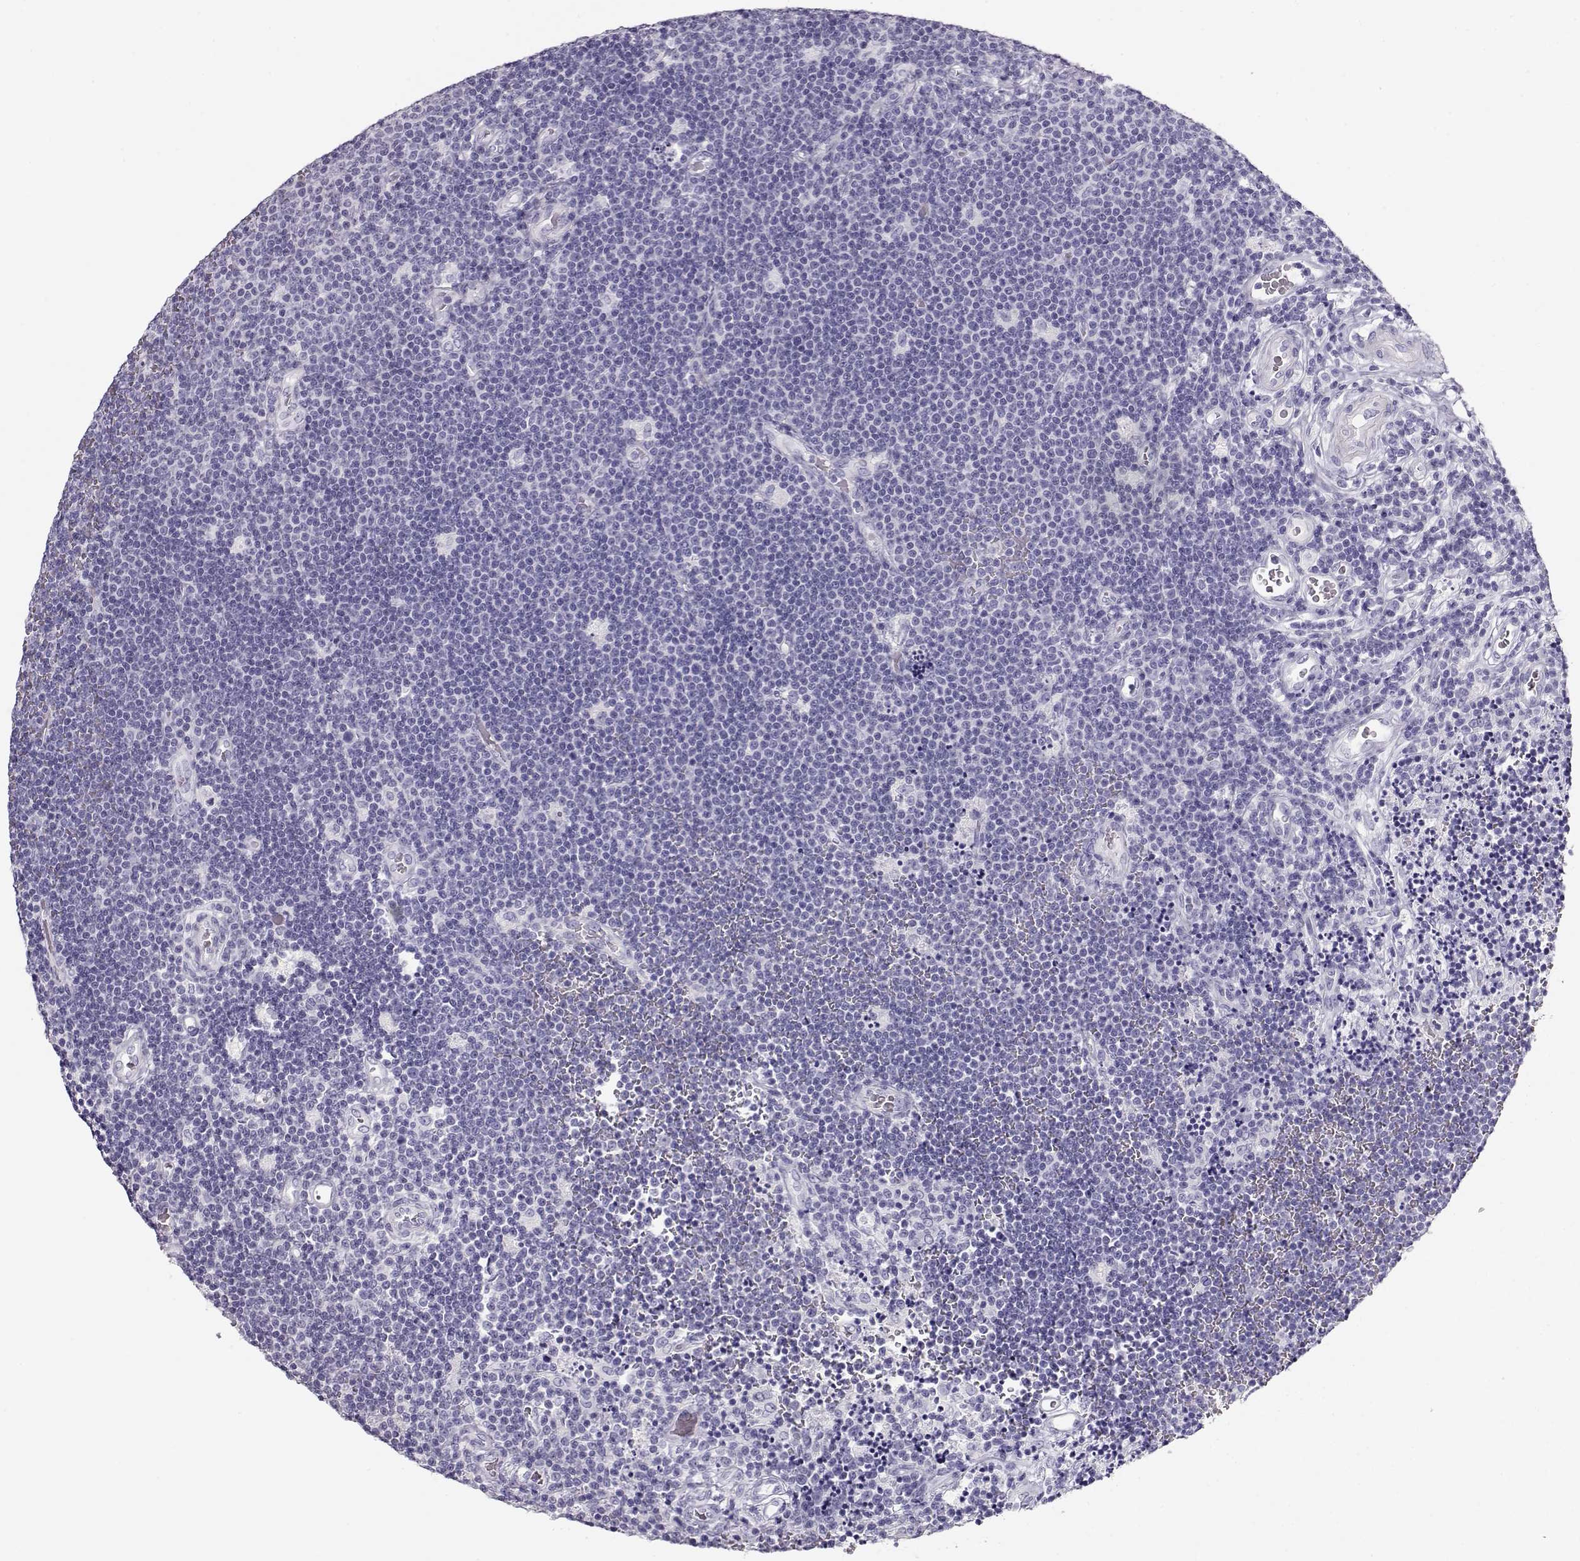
{"staining": {"intensity": "negative", "quantity": "none", "location": "none"}, "tissue": "lymphoma", "cell_type": "Tumor cells", "image_type": "cancer", "snomed": [{"axis": "morphology", "description": "Malignant lymphoma, non-Hodgkin's type, Low grade"}, {"axis": "topography", "description": "Brain"}], "caption": "High power microscopy photomicrograph of an immunohistochemistry image of lymphoma, revealing no significant staining in tumor cells.", "gene": "ACTN2", "patient": {"sex": "female", "age": 66}}